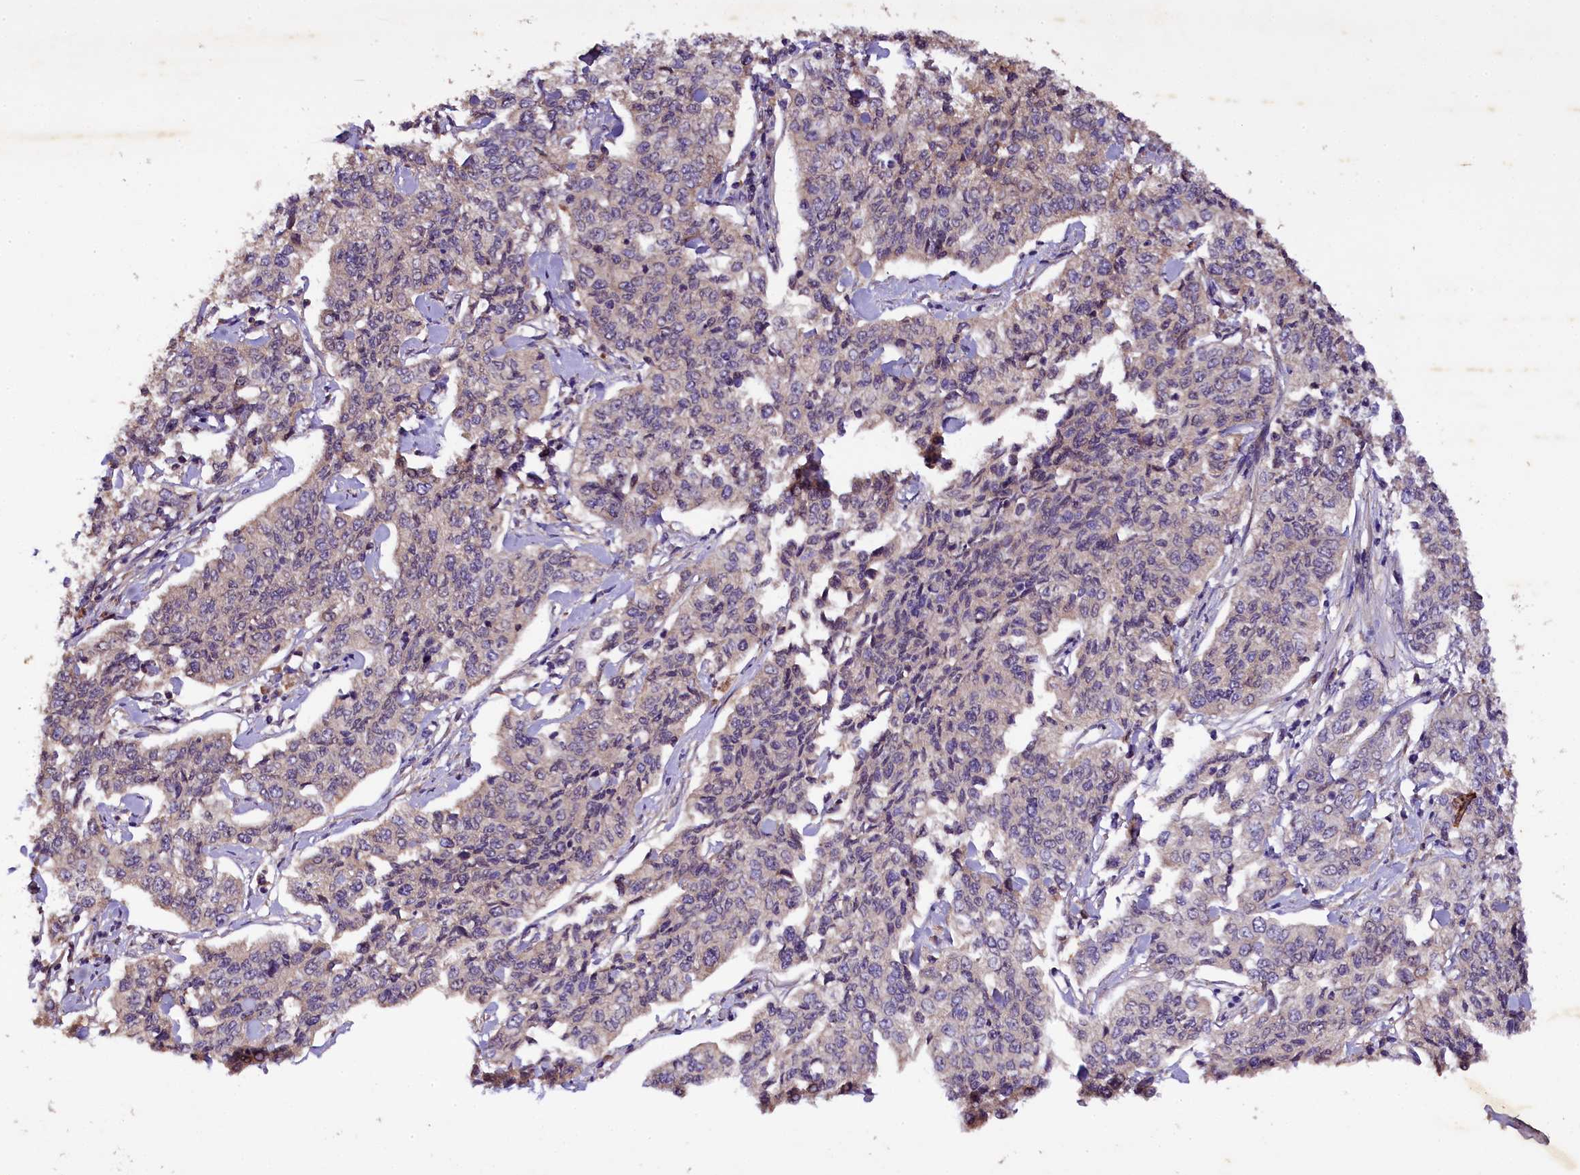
{"staining": {"intensity": "negative", "quantity": "none", "location": "none"}, "tissue": "cervical cancer", "cell_type": "Tumor cells", "image_type": "cancer", "snomed": [{"axis": "morphology", "description": "Squamous cell carcinoma, NOS"}, {"axis": "topography", "description": "Cervix"}], "caption": "Squamous cell carcinoma (cervical) stained for a protein using immunohistochemistry (IHC) reveals no expression tumor cells.", "gene": "PLXNB1", "patient": {"sex": "female", "age": 35}}